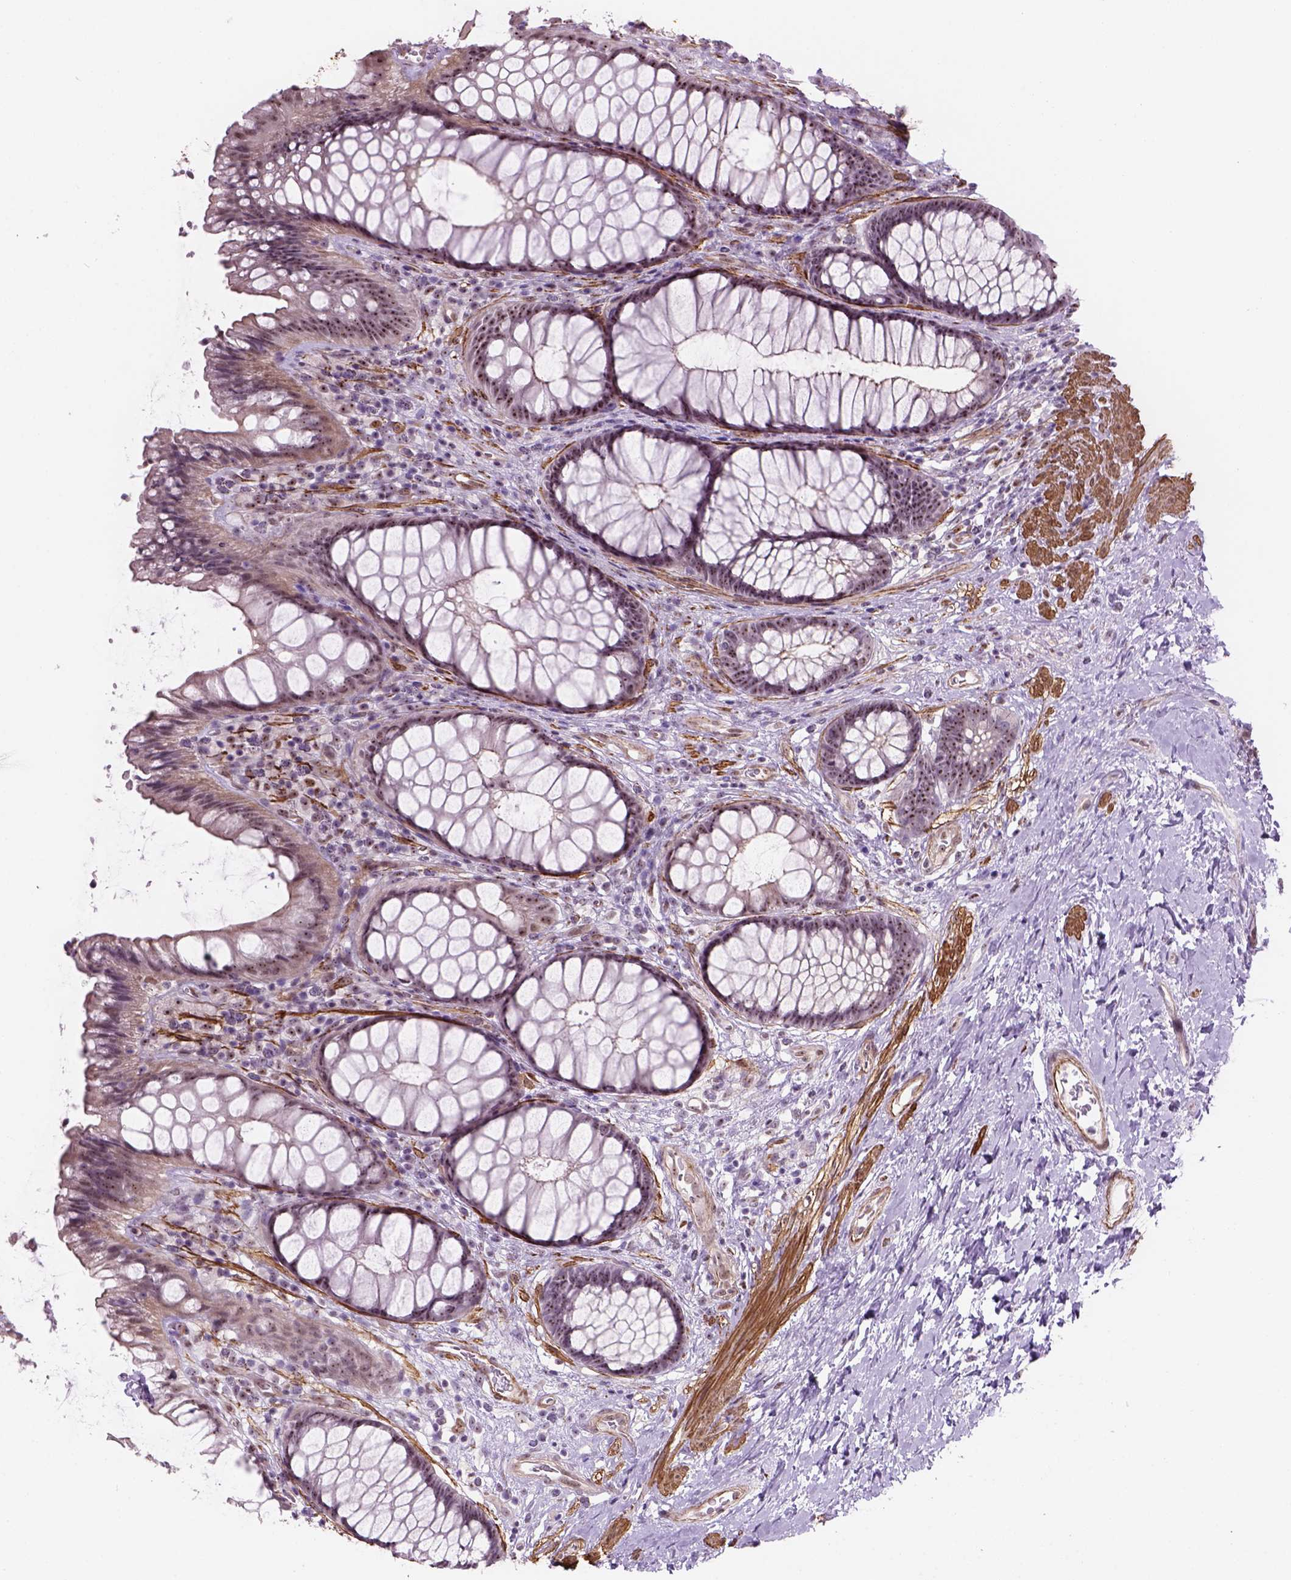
{"staining": {"intensity": "moderate", "quantity": "25%-75%", "location": "nuclear"}, "tissue": "rectum", "cell_type": "Glandular cells", "image_type": "normal", "snomed": [{"axis": "morphology", "description": "Normal tissue, NOS"}, {"axis": "topography", "description": "Smooth muscle"}, {"axis": "topography", "description": "Rectum"}], "caption": "An immunohistochemistry image of normal tissue is shown. Protein staining in brown shows moderate nuclear positivity in rectum within glandular cells. The protein is stained brown, and the nuclei are stained in blue (DAB (3,3'-diaminobenzidine) IHC with brightfield microscopy, high magnification).", "gene": "RRS1", "patient": {"sex": "male", "age": 53}}